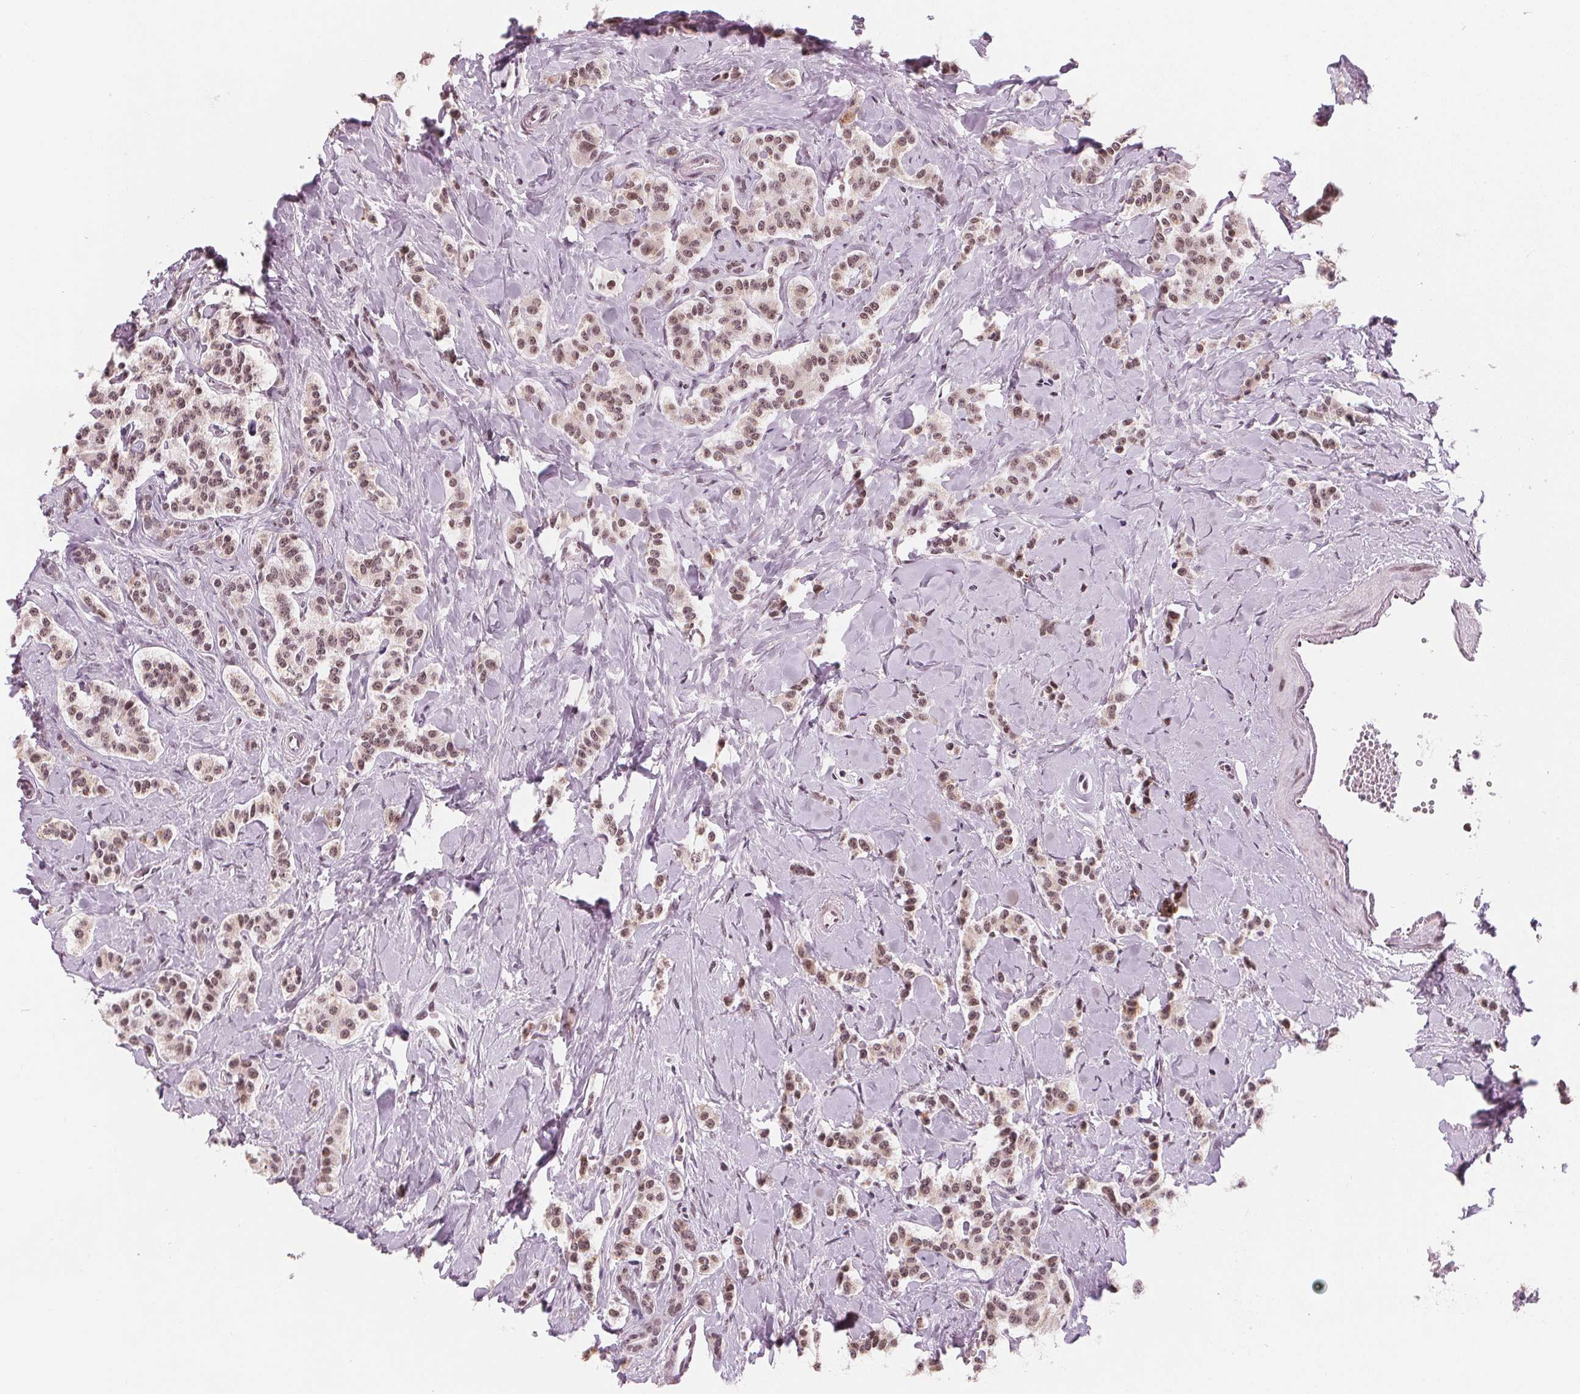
{"staining": {"intensity": "weak", "quantity": ">75%", "location": "nuclear"}, "tissue": "carcinoid", "cell_type": "Tumor cells", "image_type": "cancer", "snomed": [{"axis": "morphology", "description": "Normal tissue, NOS"}, {"axis": "morphology", "description": "Carcinoid, malignant, NOS"}, {"axis": "topography", "description": "Pancreas"}], "caption": "Carcinoid (malignant) stained with a brown dye displays weak nuclear positive positivity in approximately >75% of tumor cells.", "gene": "DPM2", "patient": {"sex": "male", "age": 36}}